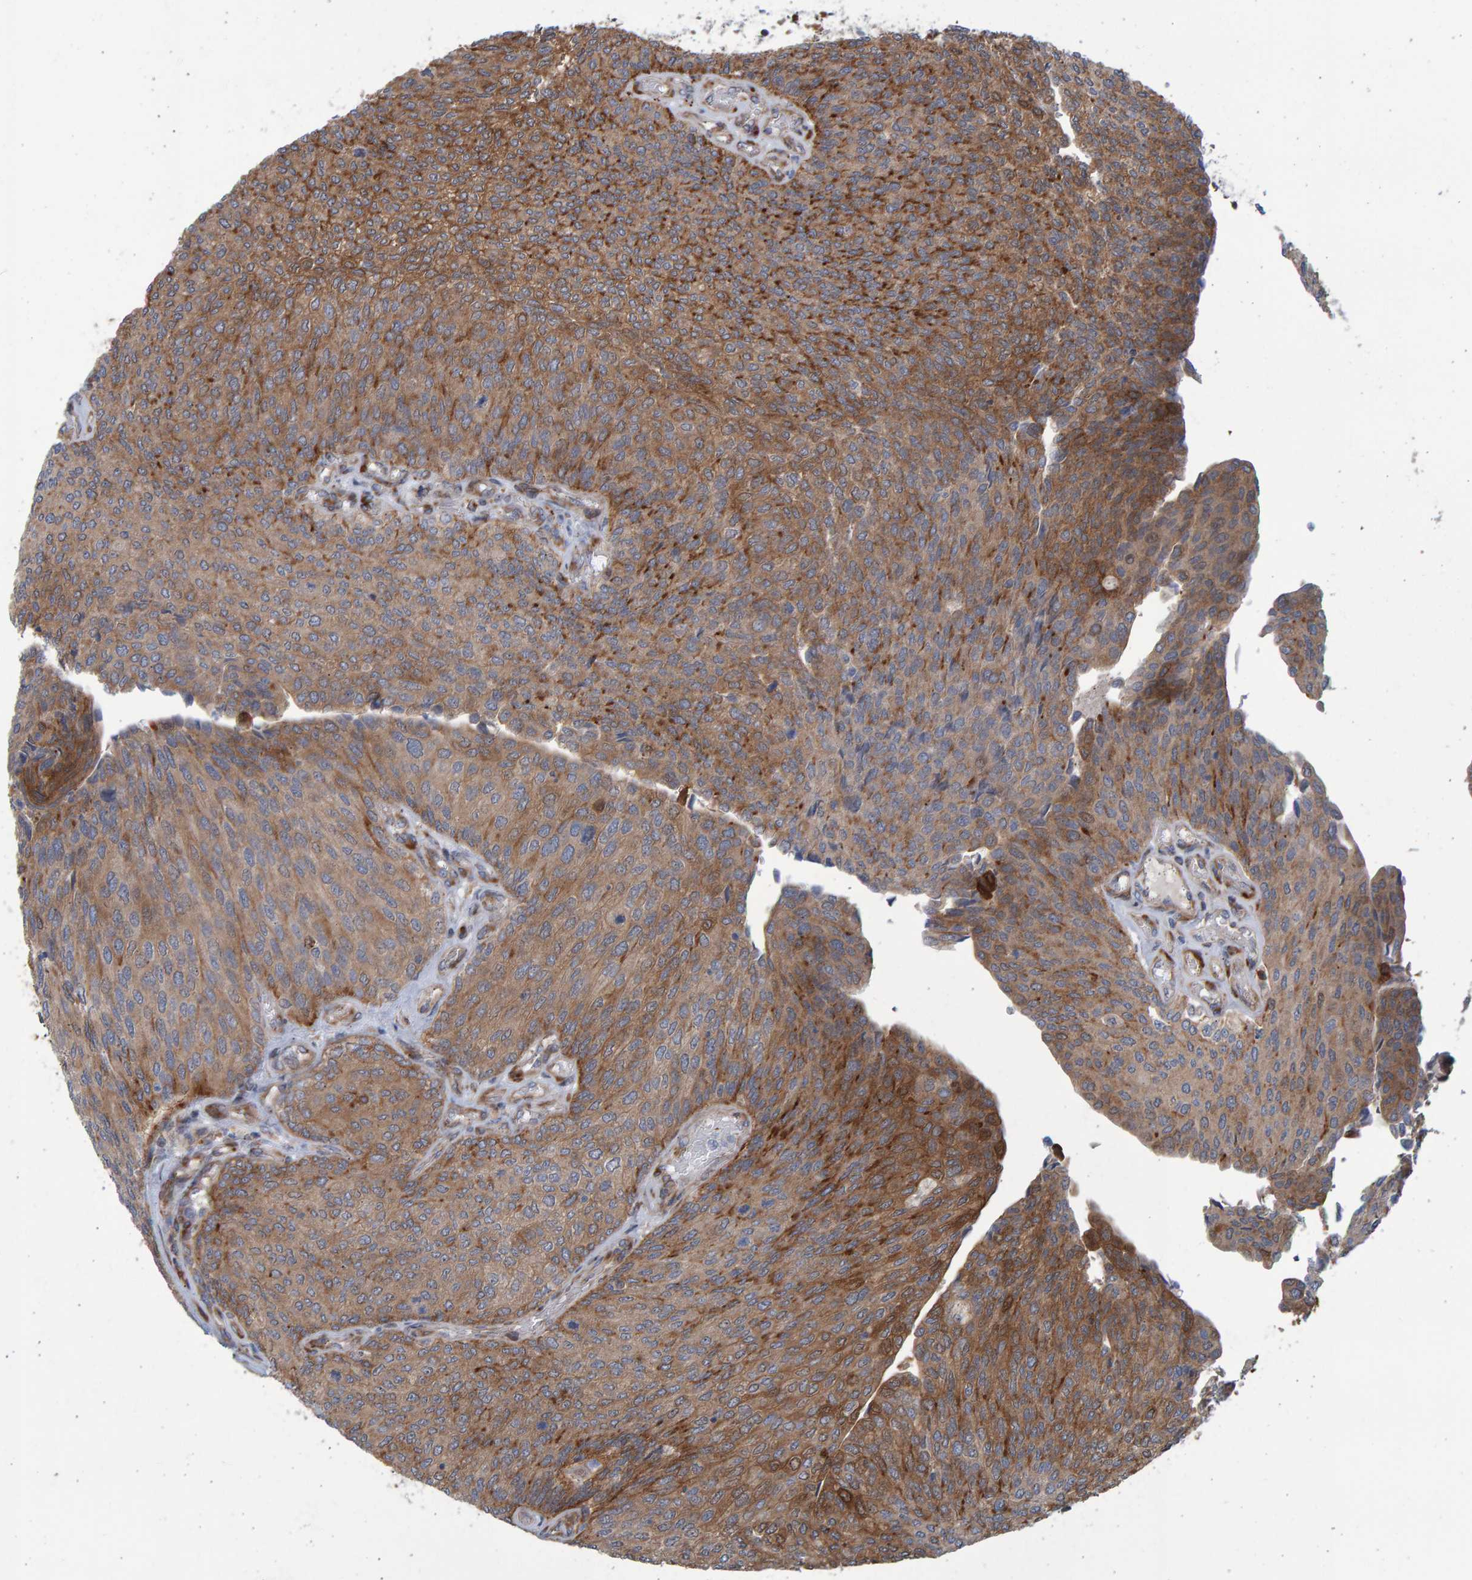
{"staining": {"intensity": "moderate", "quantity": ">75%", "location": "cytoplasmic/membranous"}, "tissue": "urothelial cancer", "cell_type": "Tumor cells", "image_type": "cancer", "snomed": [{"axis": "morphology", "description": "Urothelial carcinoma, Low grade"}, {"axis": "topography", "description": "Urinary bladder"}], "caption": "Approximately >75% of tumor cells in urothelial cancer demonstrate moderate cytoplasmic/membranous protein expression as visualized by brown immunohistochemical staining.", "gene": "LRBA", "patient": {"sex": "female", "age": 79}}